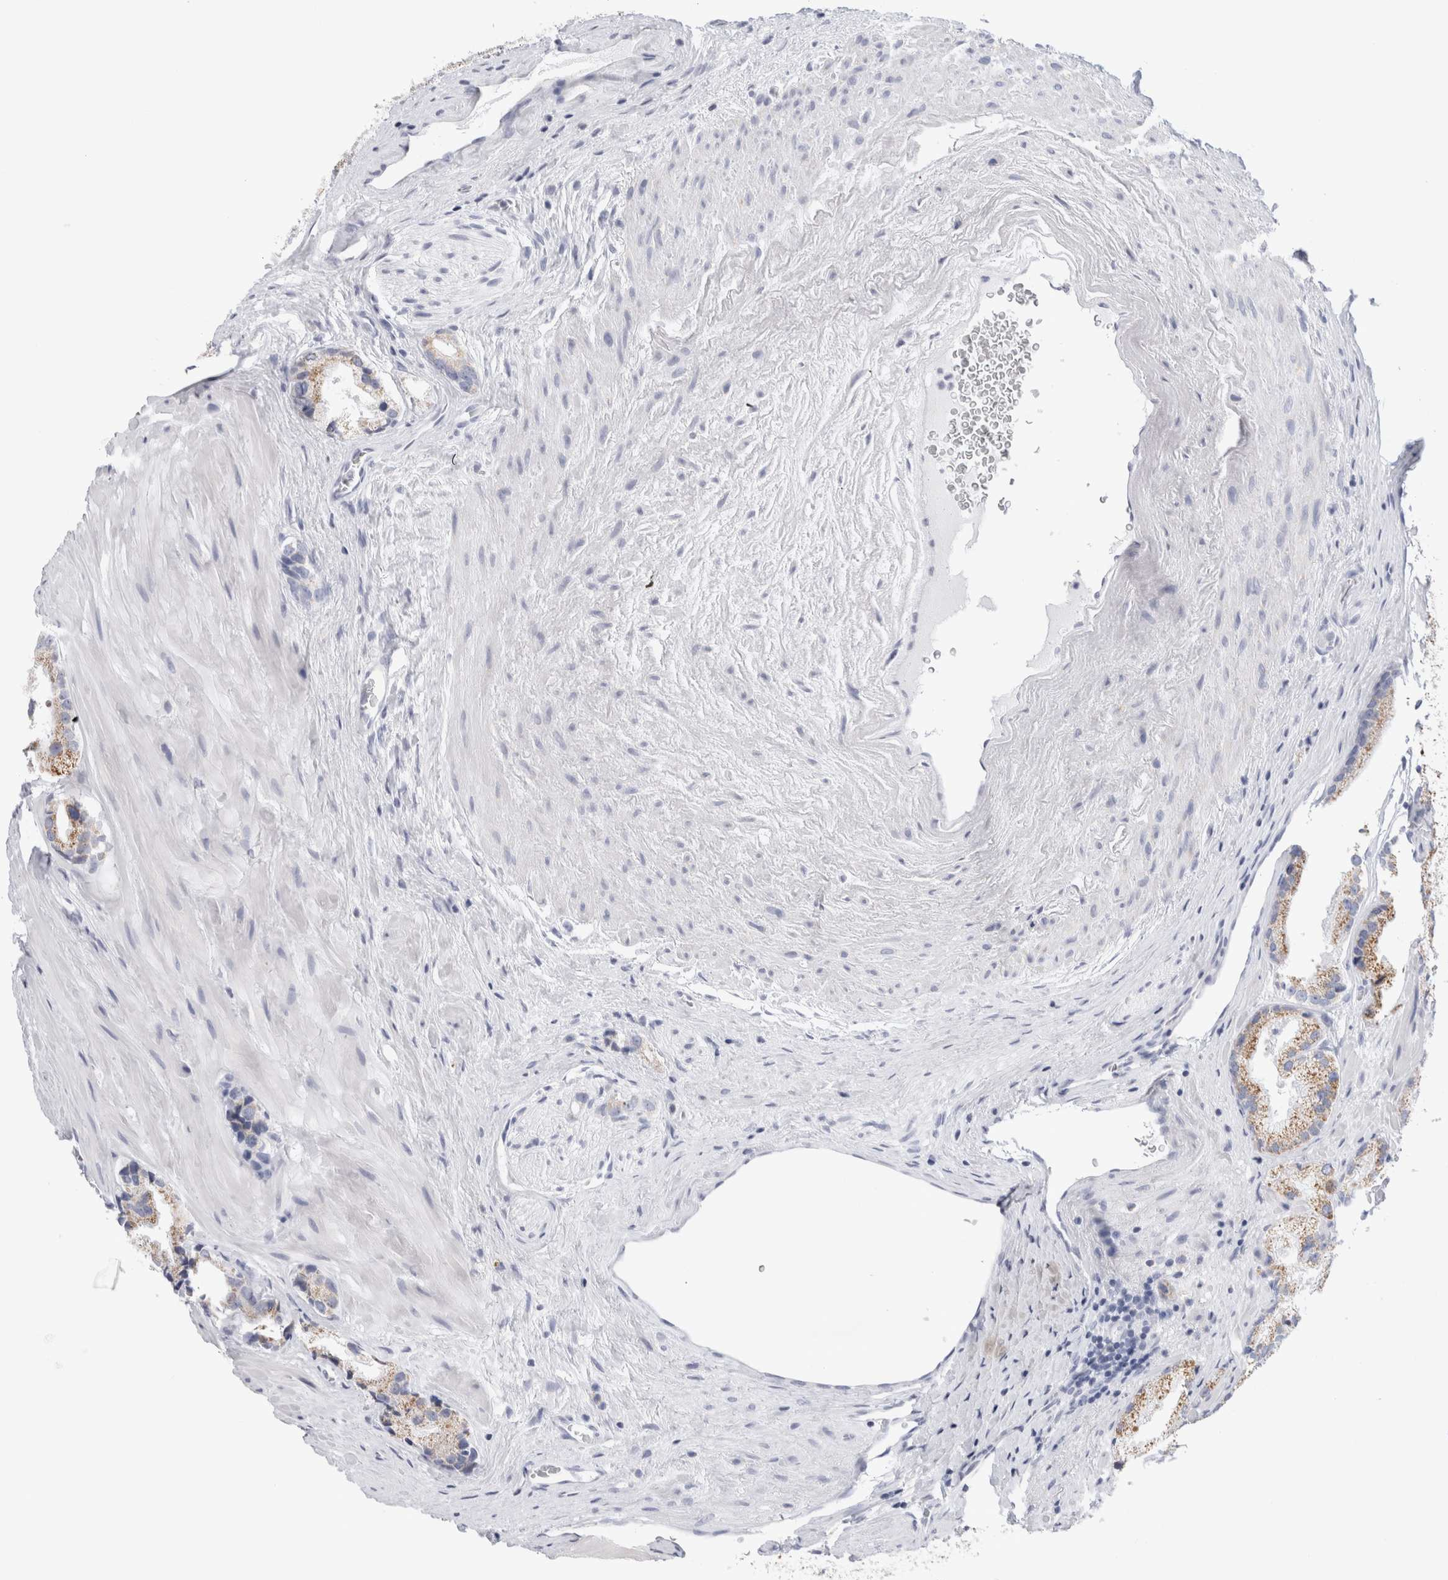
{"staining": {"intensity": "moderate", "quantity": ">75%", "location": "cytoplasmic/membranous"}, "tissue": "prostate cancer", "cell_type": "Tumor cells", "image_type": "cancer", "snomed": [{"axis": "morphology", "description": "Adenocarcinoma, High grade"}, {"axis": "topography", "description": "Prostate"}], "caption": "This histopathology image displays immunohistochemistry (IHC) staining of prostate adenocarcinoma (high-grade), with medium moderate cytoplasmic/membranous expression in about >75% of tumor cells.", "gene": "ECHDC2", "patient": {"sex": "male", "age": 63}}